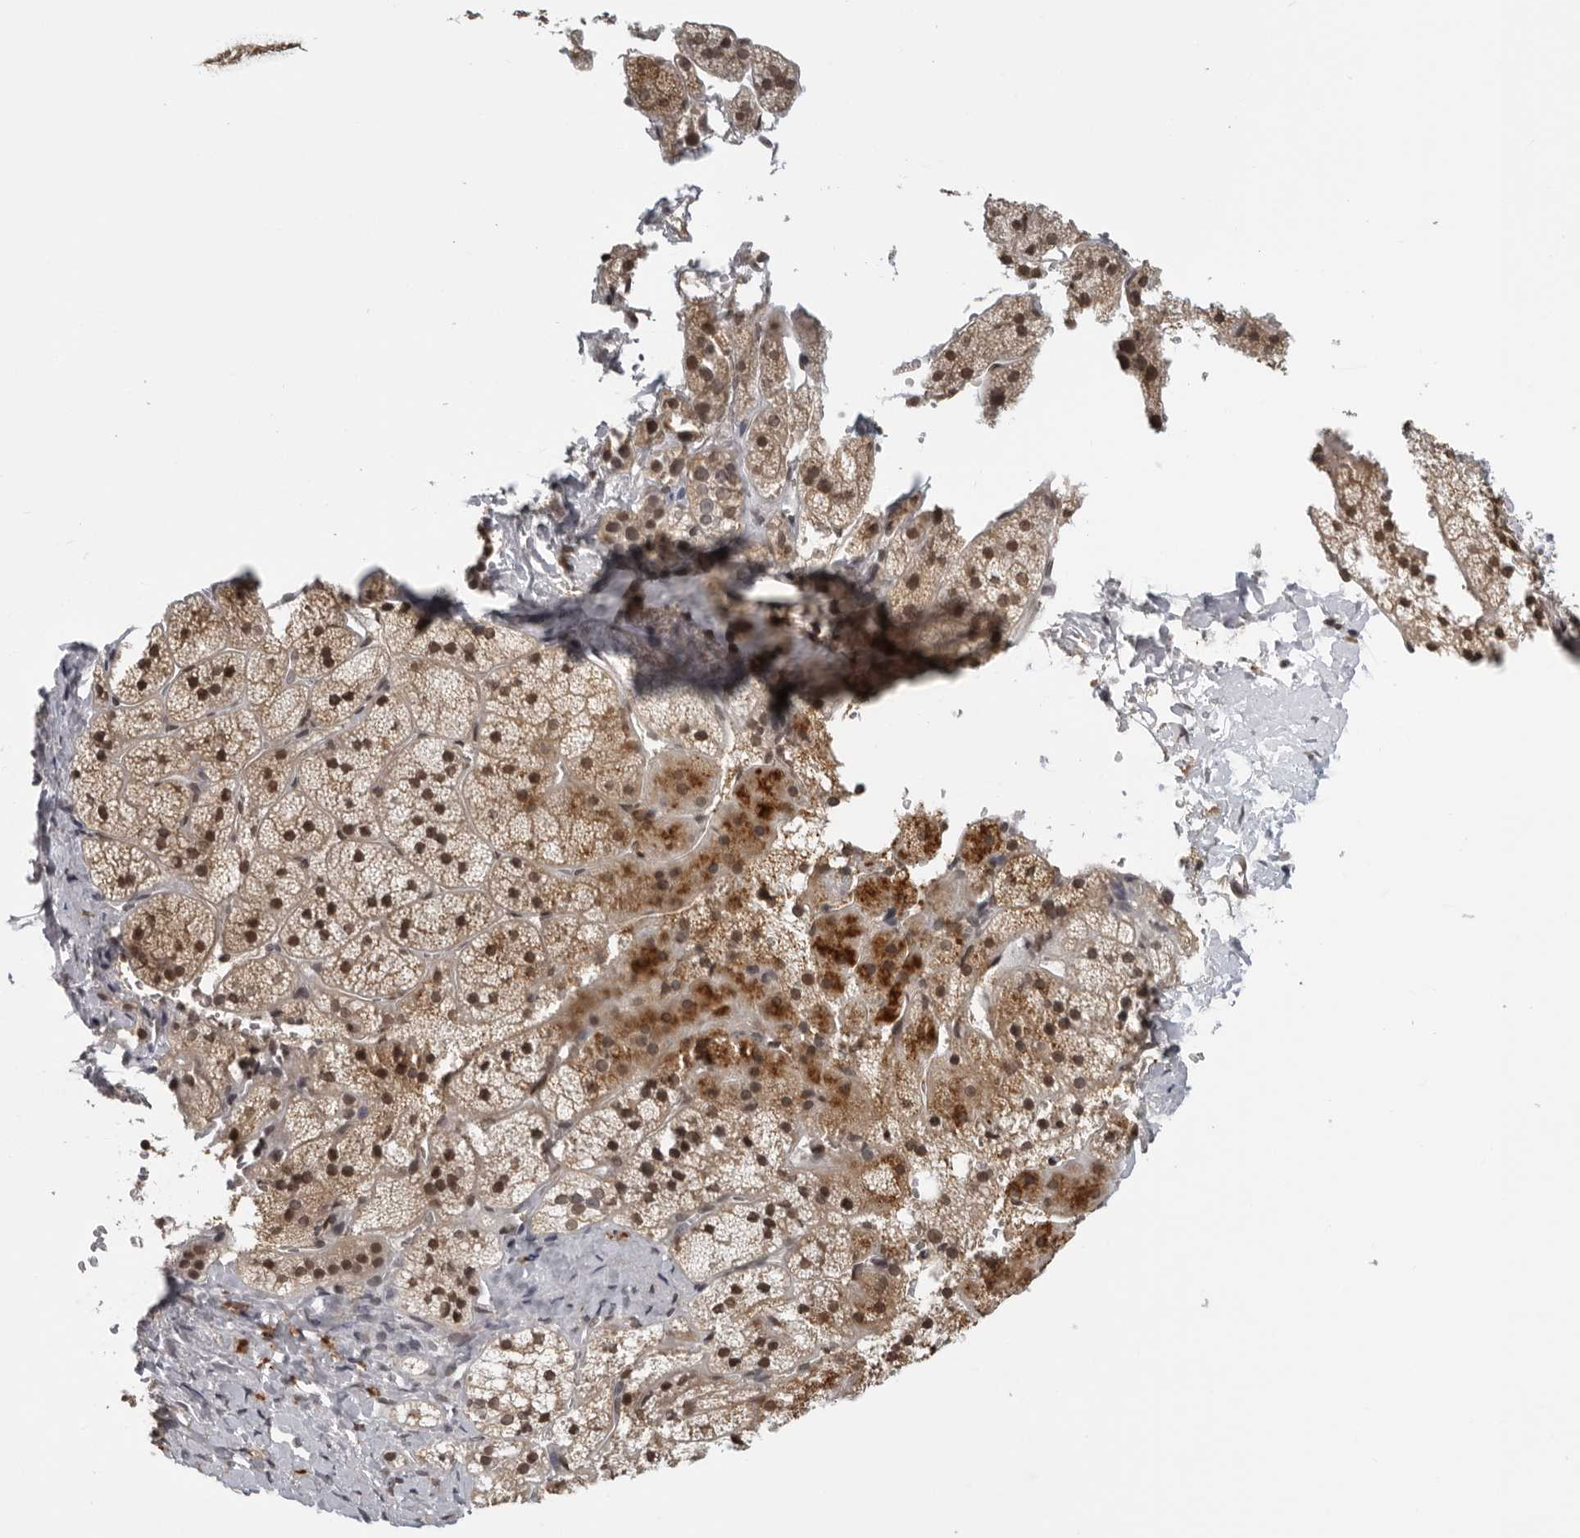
{"staining": {"intensity": "moderate", "quantity": ">75%", "location": "cytoplasmic/membranous,nuclear"}, "tissue": "adrenal gland", "cell_type": "Glandular cells", "image_type": "normal", "snomed": [{"axis": "morphology", "description": "Normal tissue, NOS"}, {"axis": "topography", "description": "Adrenal gland"}], "caption": "High-magnification brightfield microscopy of normal adrenal gland stained with DAB (brown) and counterstained with hematoxylin (blue). glandular cells exhibit moderate cytoplasmic/membranous,nuclear expression is present in about>75% of cells. (brown staining indicates protein expression, while blue staining denotes nuclei).", "gene": "MAF", "patient": {"sex": "female", "age": 44}}